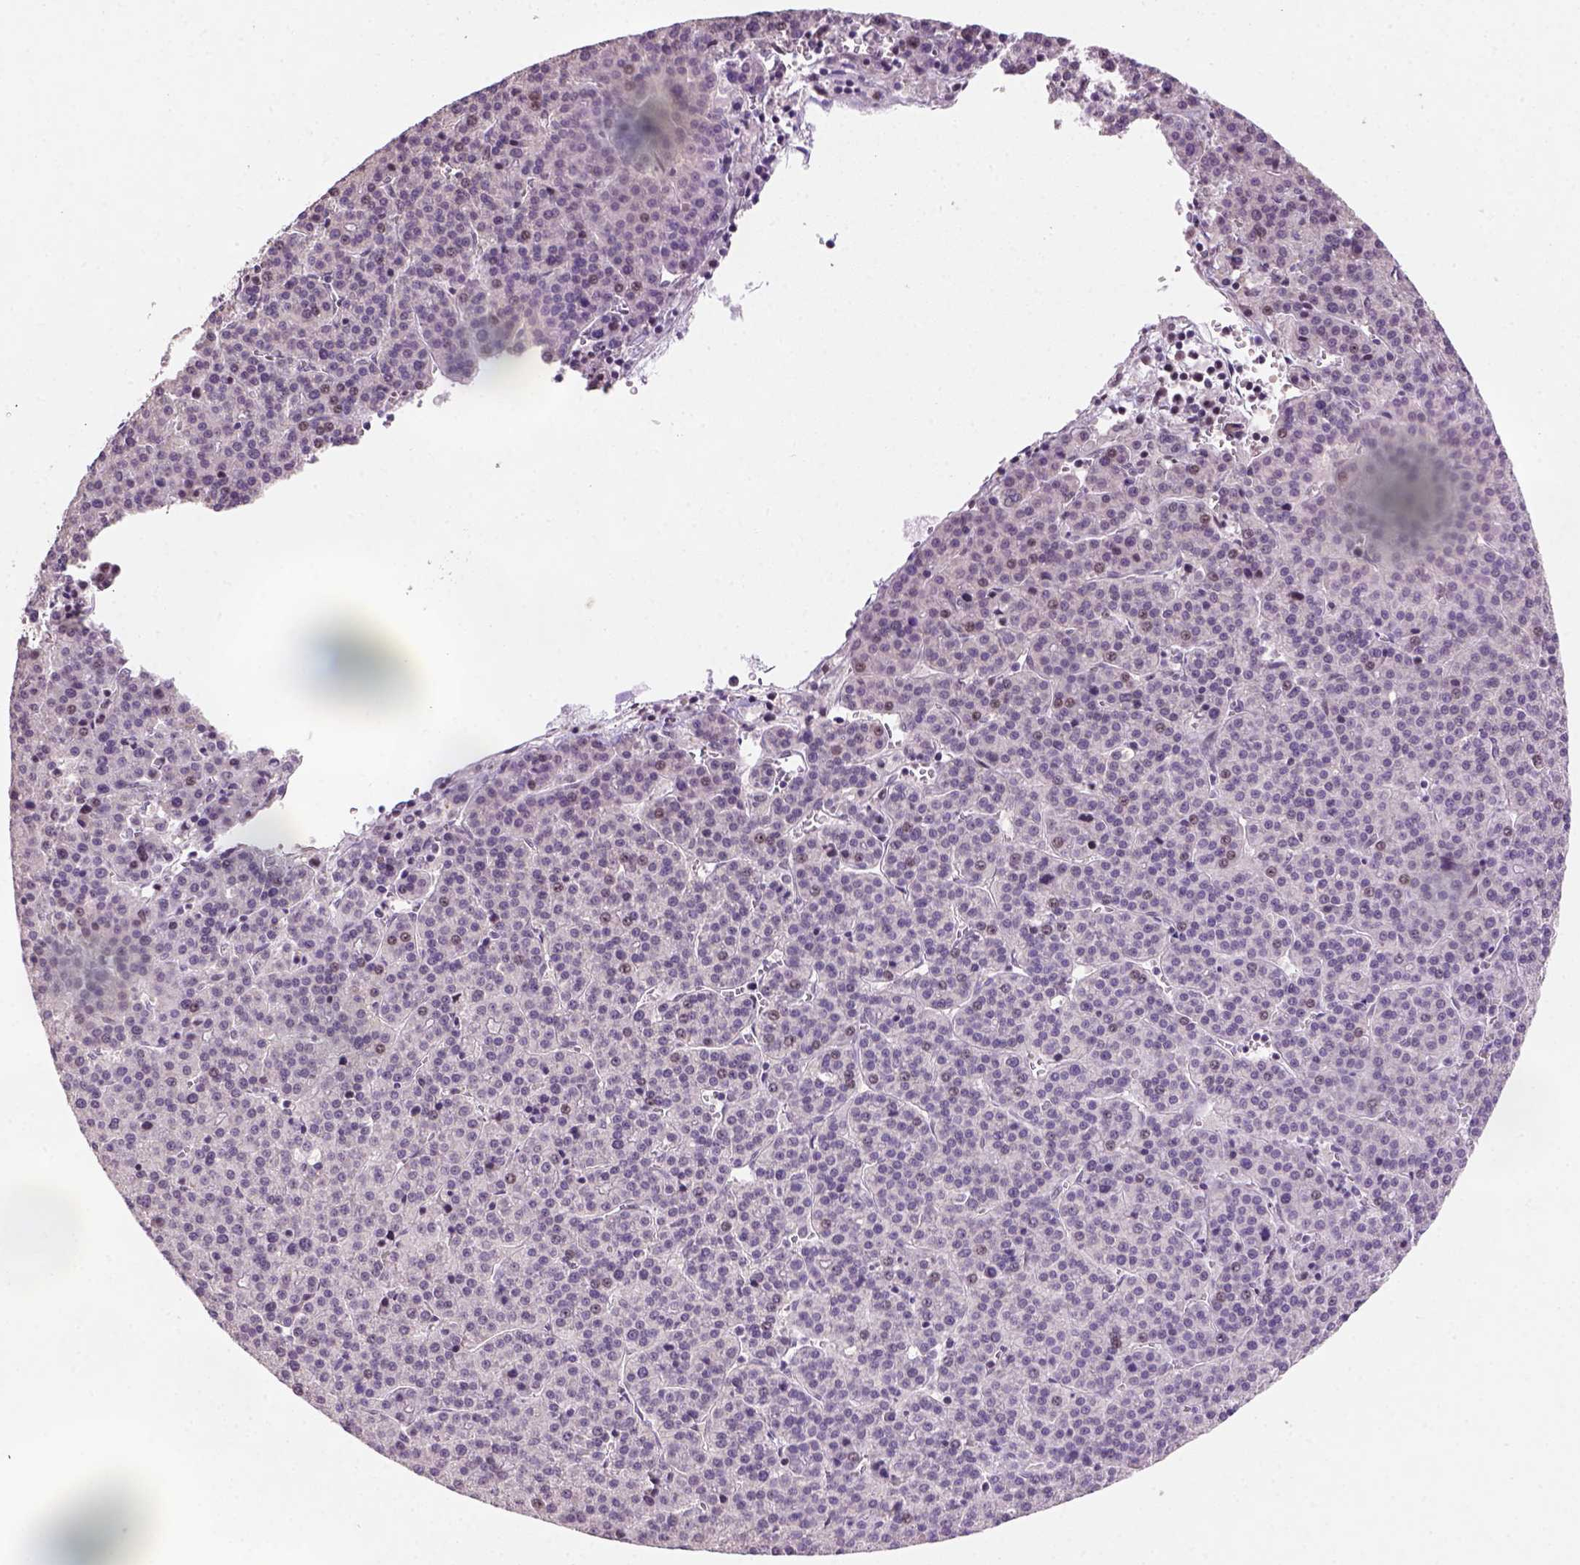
{"staining": {"intensity": "negative", "quantity": "none", "location": "none"}, "tissue": "liver cancer", "cell_type": "Tumor cells", "image_type": "cancer", "snomed": [{"axis": "morphology", "description": "Carcinoma, Hepatocellular, NOS"}, {"axis": "topography", "description": "Liver"}], "caption": "The immunohistochemistry (IHC) micrograph has no significant positivity in tumor cells of liver cancer tissue.", "gene": "DDX50", "patient": {"sex": "female", "age": 58}}